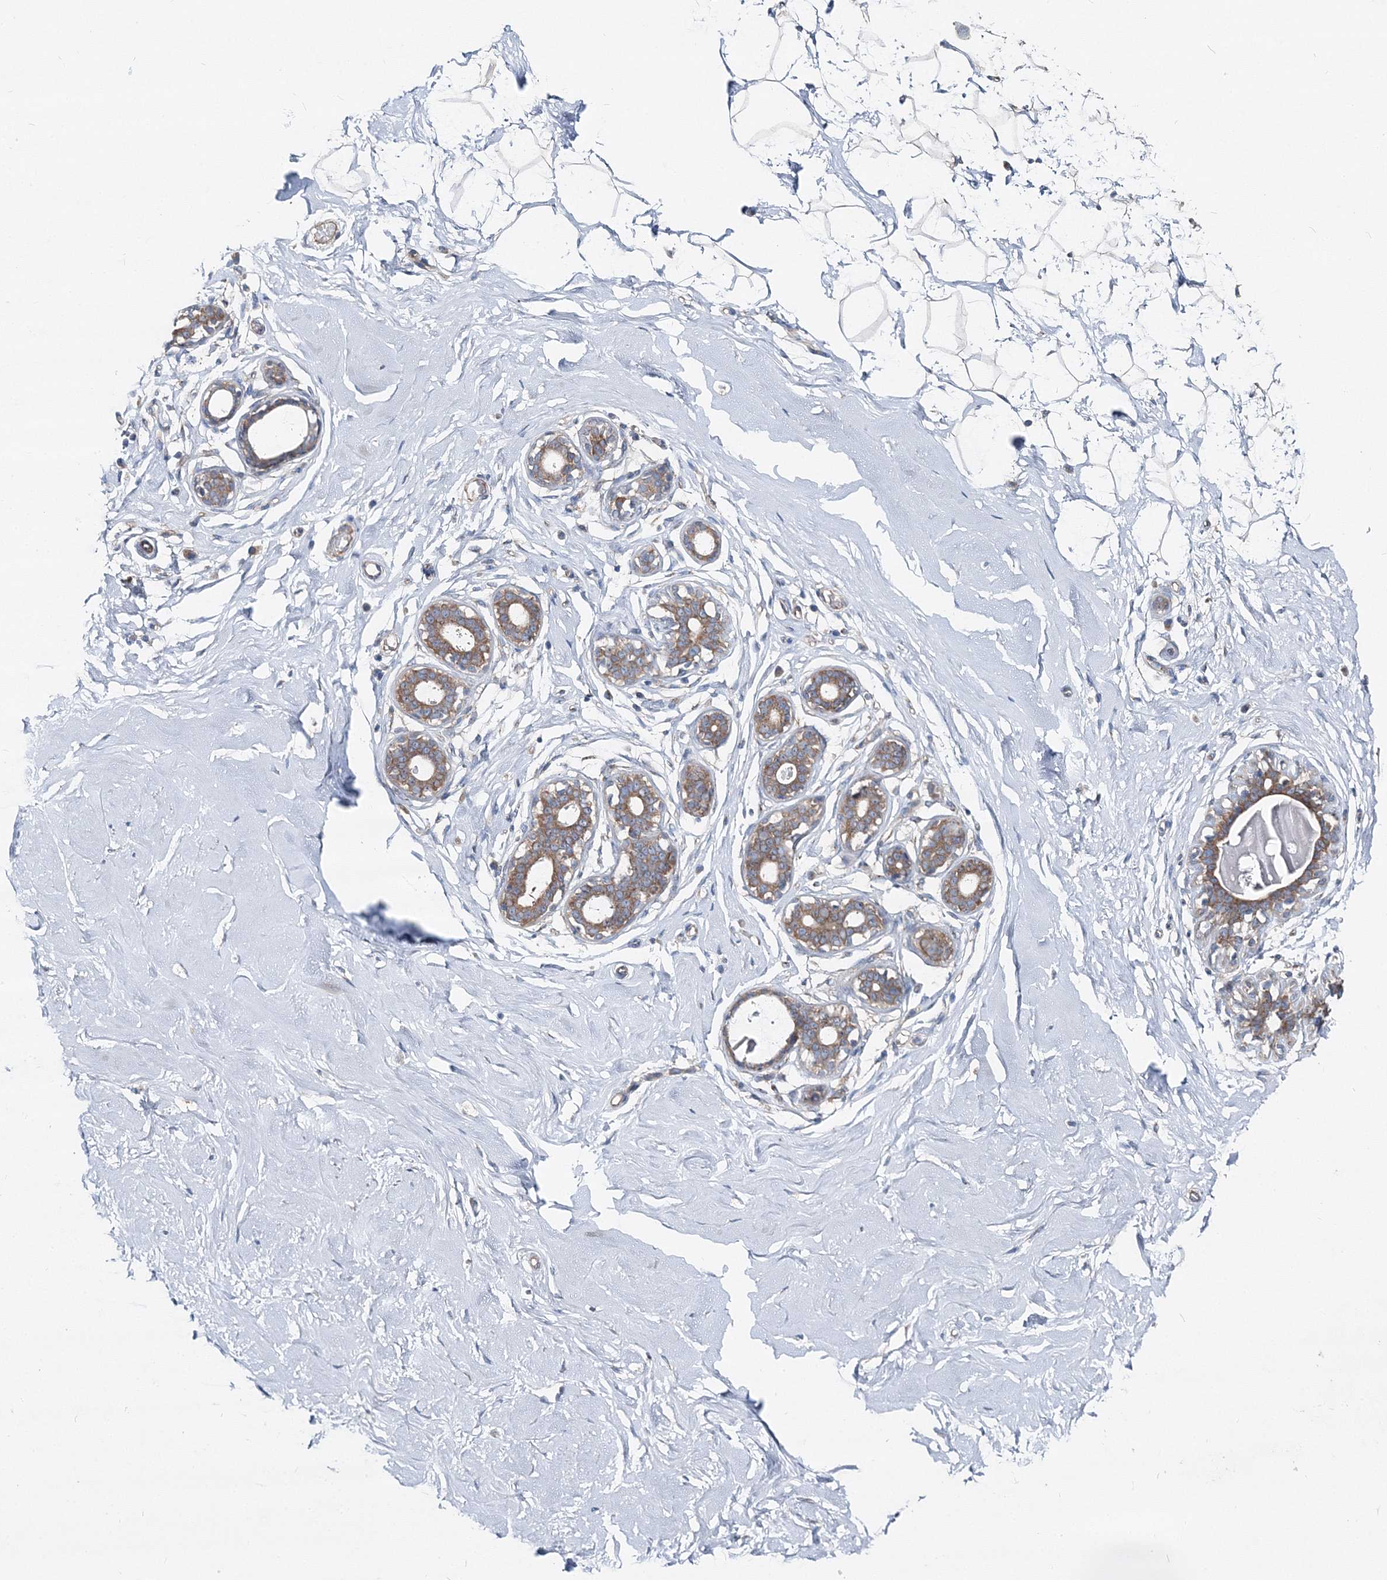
{"staining": {"intensity": "negative", "quantity": "none", "location": "none"}, "tissue": "breast", "cell_type": "Adipocytes", "image_type": "normal", "snomed": [{"axis": "morphology", "description": "Normal tissue, NOS"}, {"axis": "morphology", "description": "Adenoma, NOS"}, {"axis": "topography", "description": "Breast"}], "caption": "Adipocytes show no significant protein expression in benign breast. The staining was performed using DAB to visualize the protein expression in brown, while the nuclei were stained in blue with hematoxylin (Magnification: 20x).", "gene": "MPHOSPH9", "patient": {"sex": "female", "age": 23}}